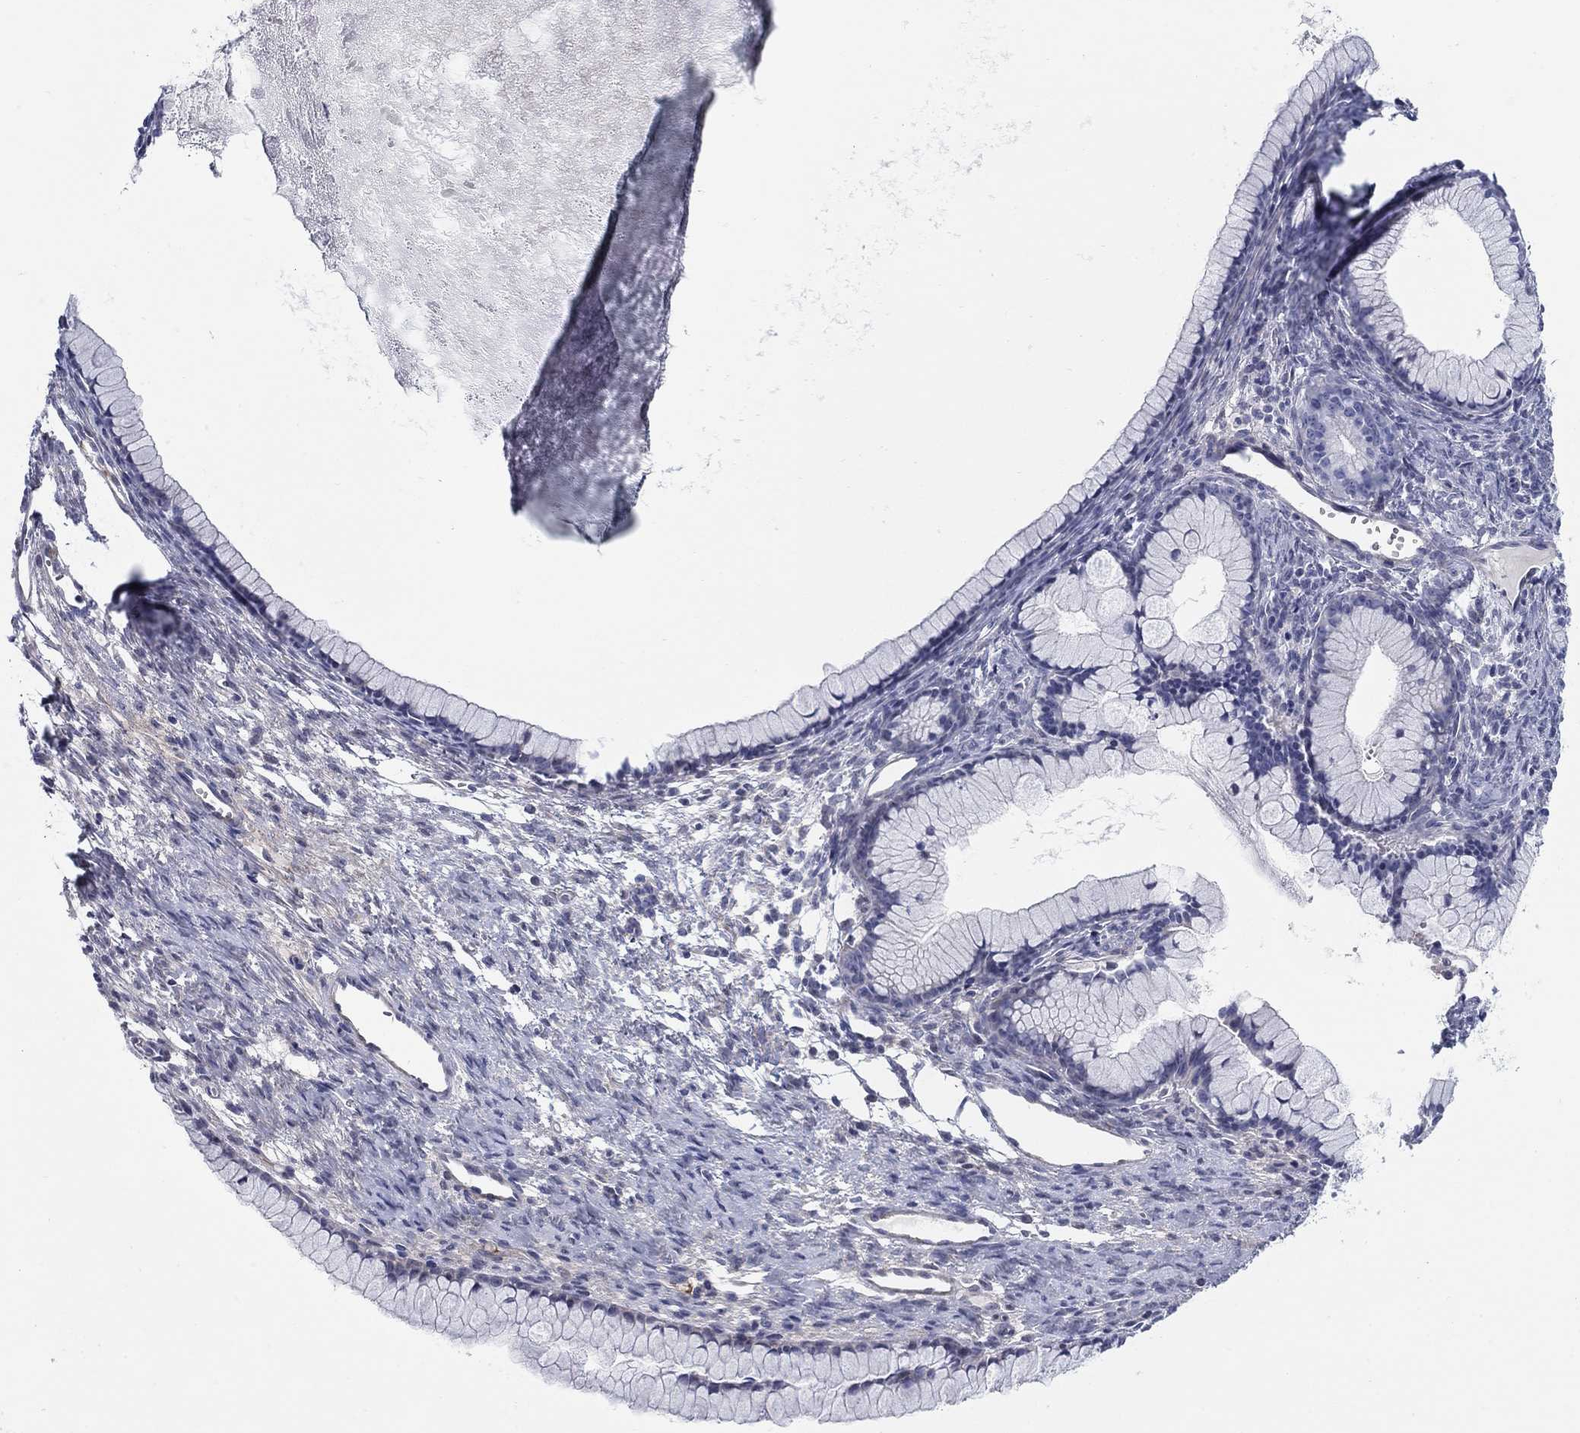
{"staining": {"intensity": "negative", "quantity": "none", "location": "none"}, "tissue": "ovarian cancer", "cell_type": "Tumor cells", "image_type": "cancer", "snomed": [{"axis": "morphology", "description": "Cystadenocarcinoma, mucinous, NOS"}, {"axis": "topography", "description": "Ovary"}], "caption": "This is an immunohistochemistry (IHC) histopathology image of human mucinous cystadenocarcinoma (ovarian). There is no expression in tumor cells.", "gene": "HEATR4", "patient": {"sex": "female", "age": 41}}